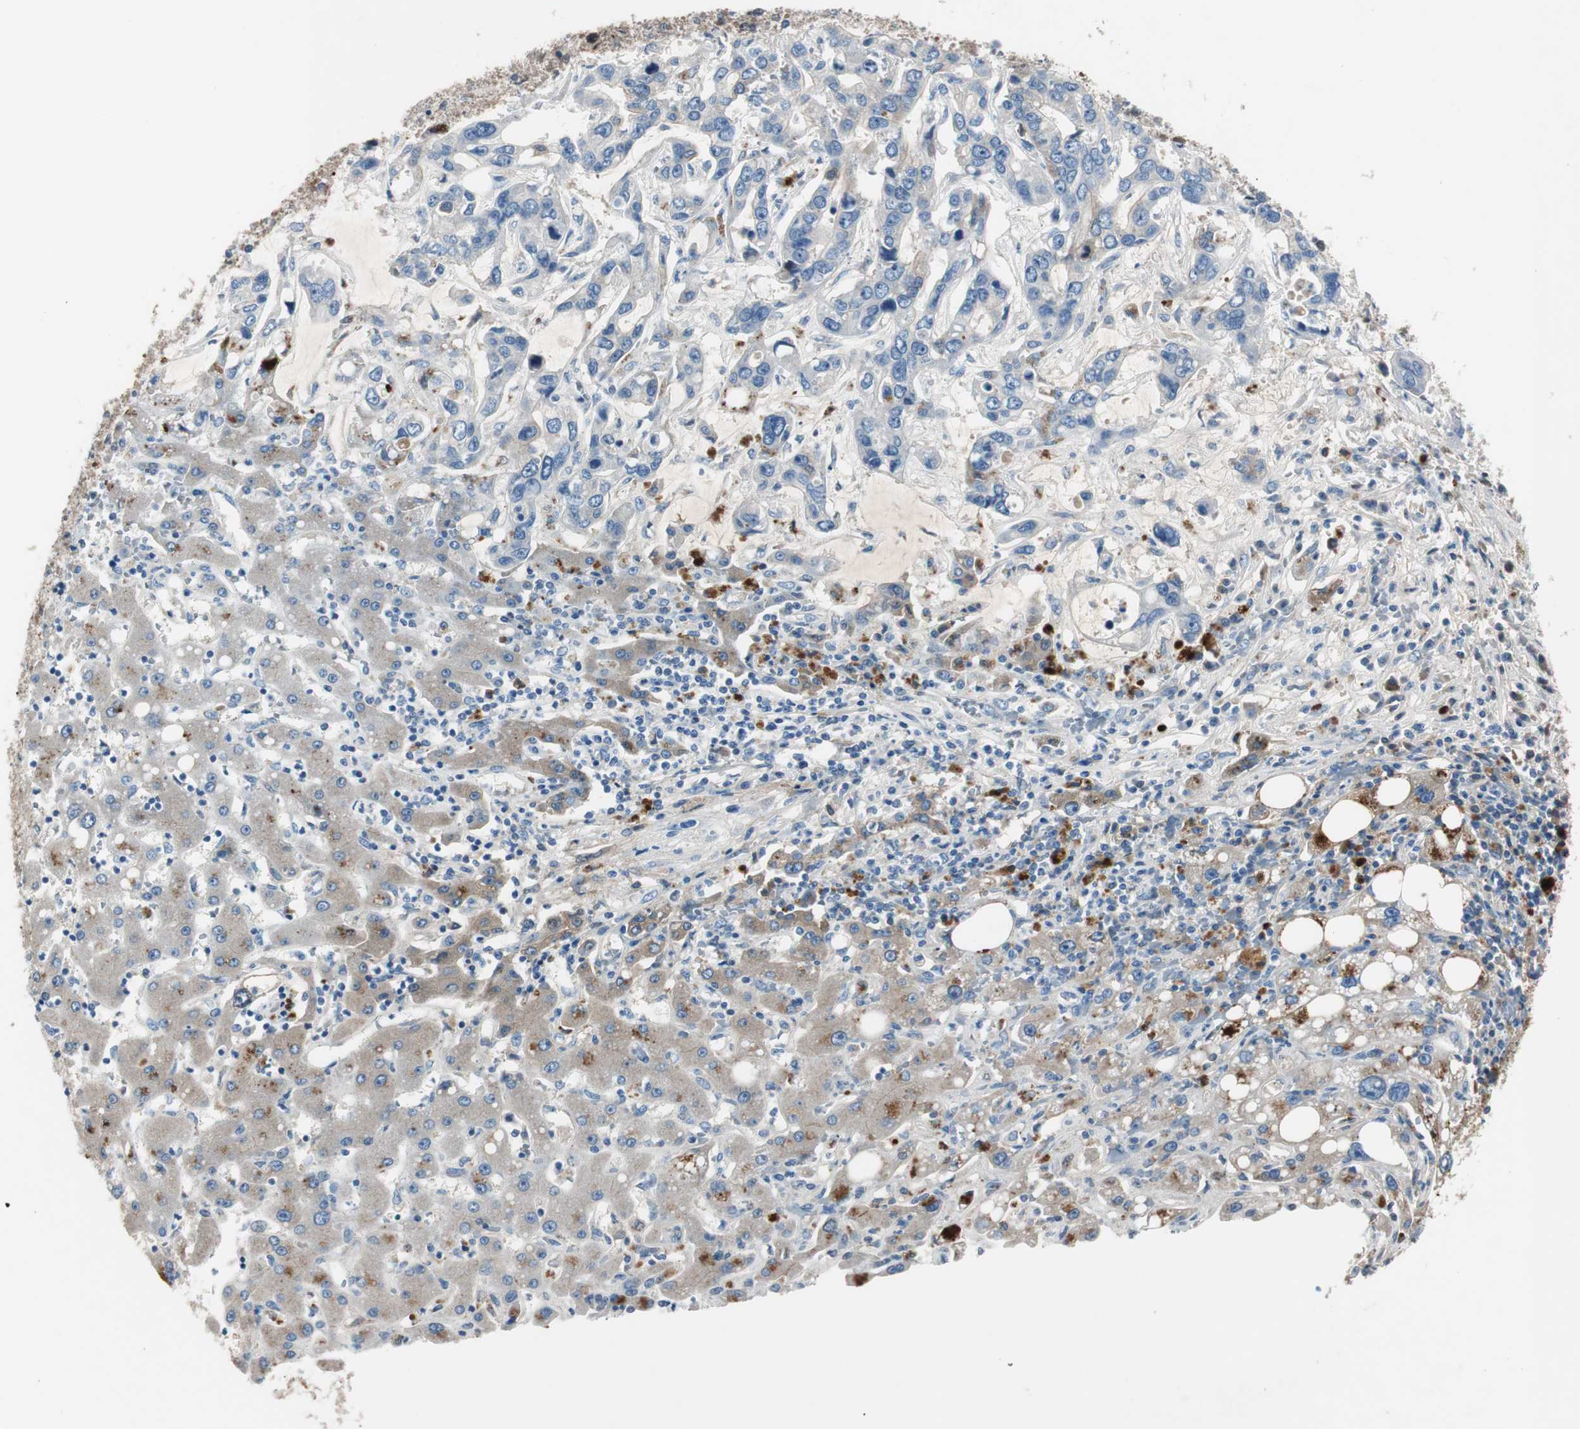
{"staining": {"intensity": "weak", "quantity": "<25%", "location": "cytoplasmic/membranous"}, "tissue": "liver cancer", "cell_type": "Tumor cells", "image_type": "cancer", "snomed": [{"axis": "morphology", "description": "Cholangiocarcinoma"}, {"axis": "topography", "description": "Liver"}], "caption": "Immunohistochemistry image of liver cancer (cholangiocarcinoma) stained for a protein (brown), which displays no staining in tumor cells.", "gene": "SERPINF1", "patient": {"sex": "female", "age": 65}}